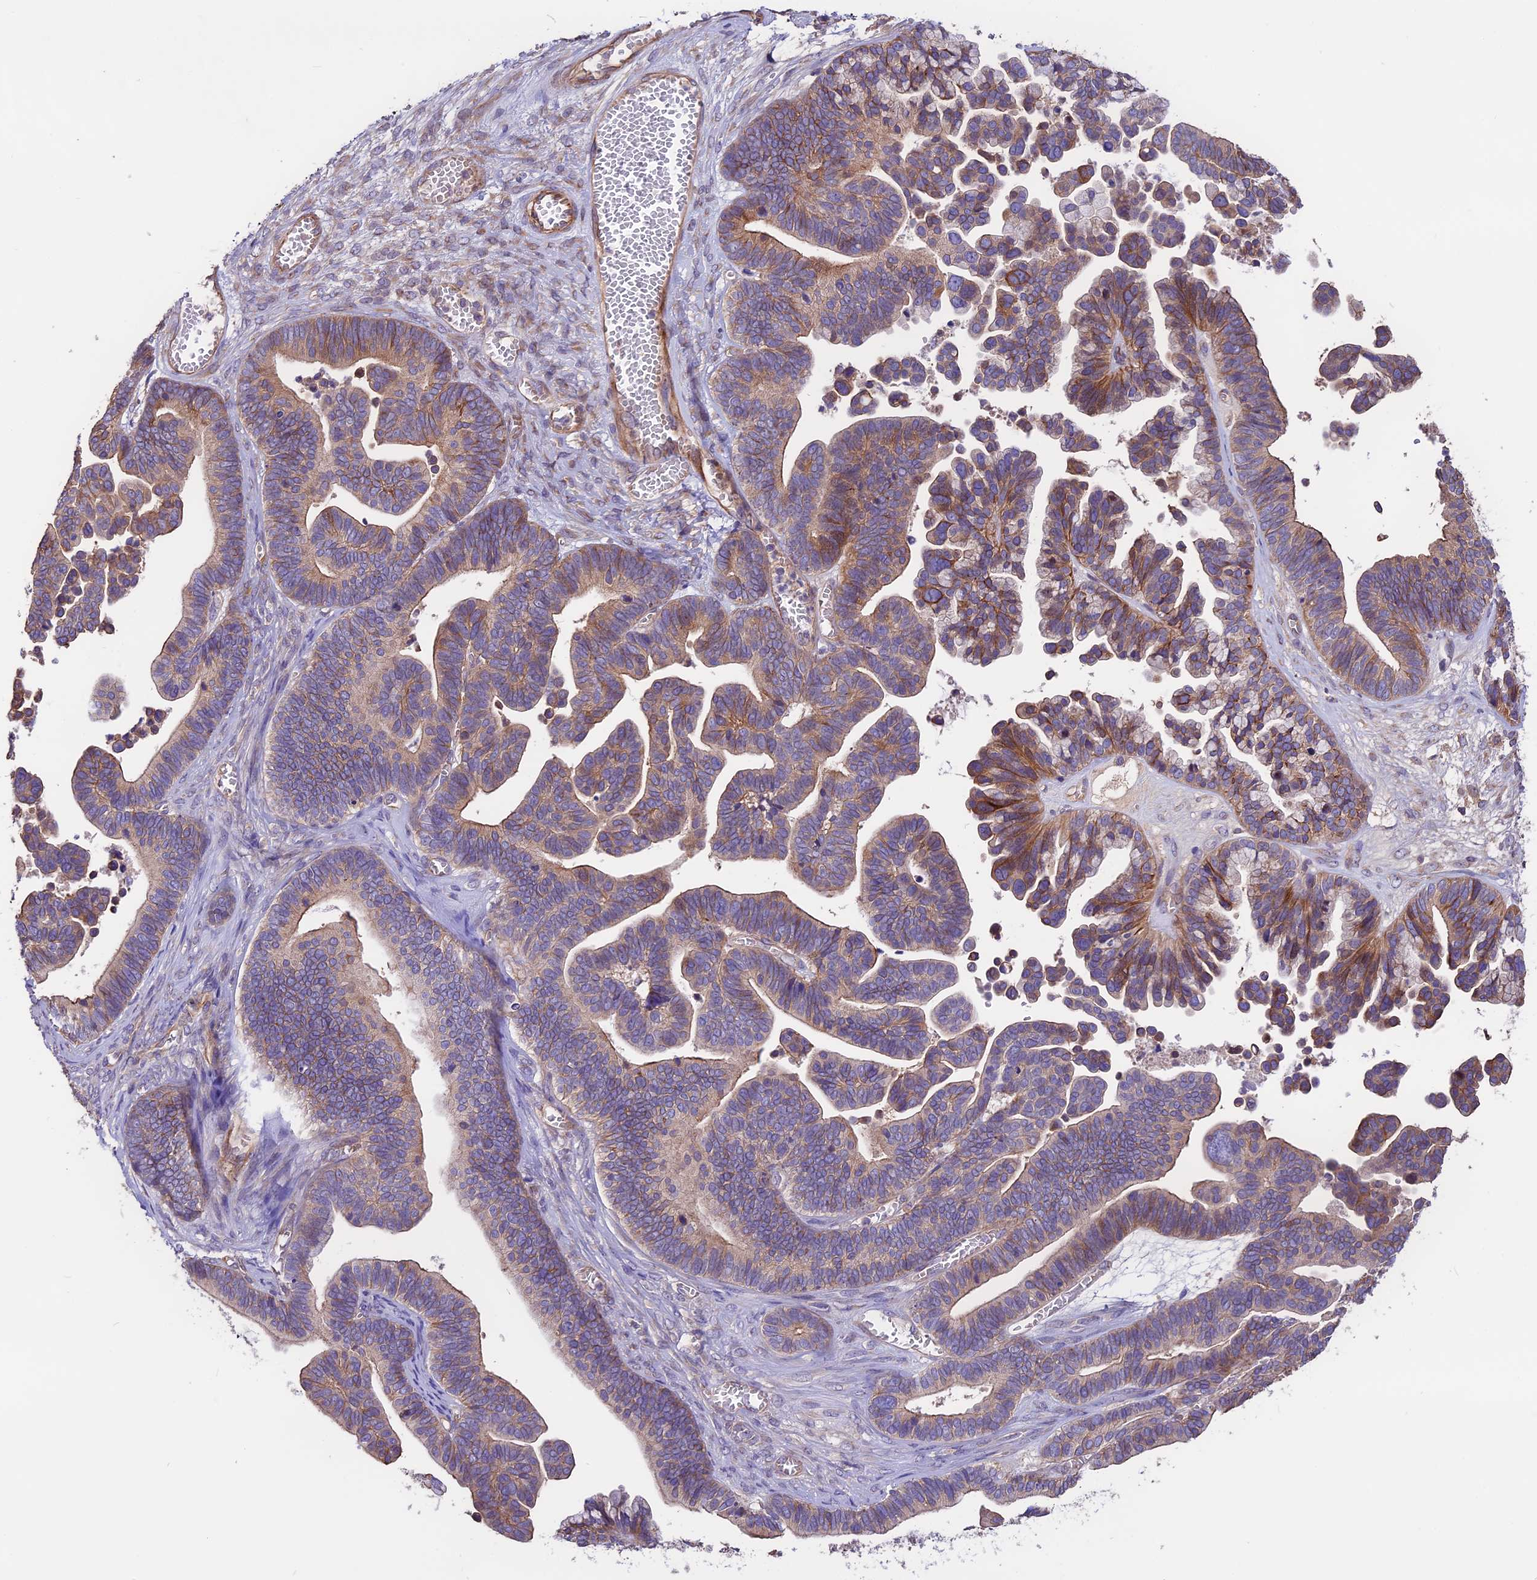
{"staining": {"intensity": "moderate", "quantity": ">75%", "location": "cytoplasmic/membranous"}, "tissue": "ovarian cancer", "cell_type": "Tumor cells", "image_type": "cancer", "snomed": [{"axis": "morphology", "description": "Cystadenocarcinoma, serous, NOS"}, {"axis": "topography", "description": "Ovary"}], "caption": "Approximately >75% of tumor cells in serous cystadenocarcinoma (ovarian) demonstrate moderate cytoplasmic/membranous protein expression as visualized by brown immunohistochemical staining.", "gene": "ANO3", "patient": {"sex": "female", "age": 56}}